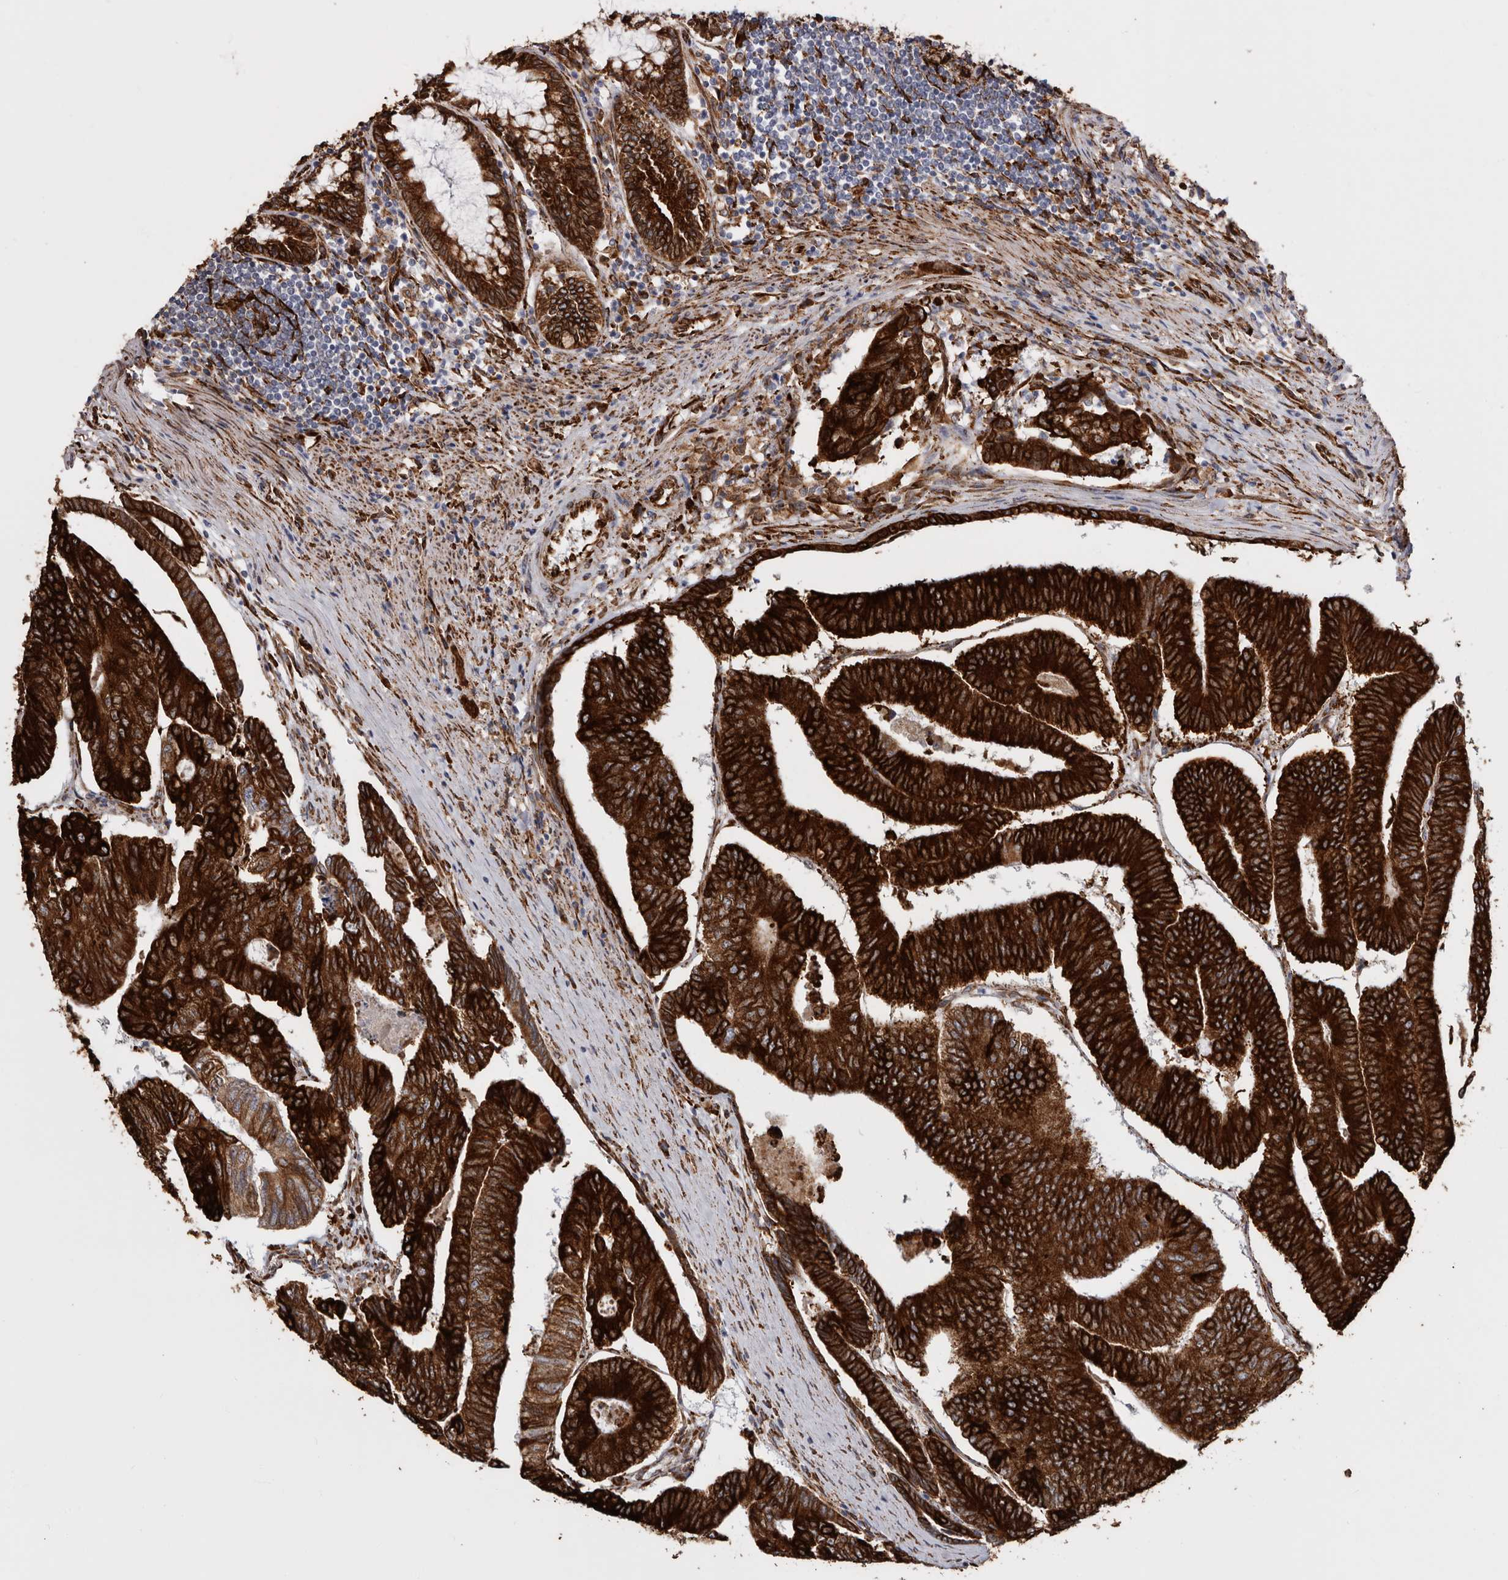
{"staining": {"intensity": "strong", "quantity": ">75%", "location": "cytoplasmic/membranous"}, "tissue": "colorectal cancer", "cell_type": "Tumor cells", "image_type": "cancer", "snomed": [{"axis": "morphology", "description": "Adenocarcinoma, NOS"}, {"axis": "topography", "description": "Colon"}], "caption": "Tumor cells reveal high levels of strong cytoplasmic/membranous expression in about >75% of cells in adenocarcinoma (colorectal).", "gene": "SEMA3E", "patient": {"sex": "female", "age": 67}}